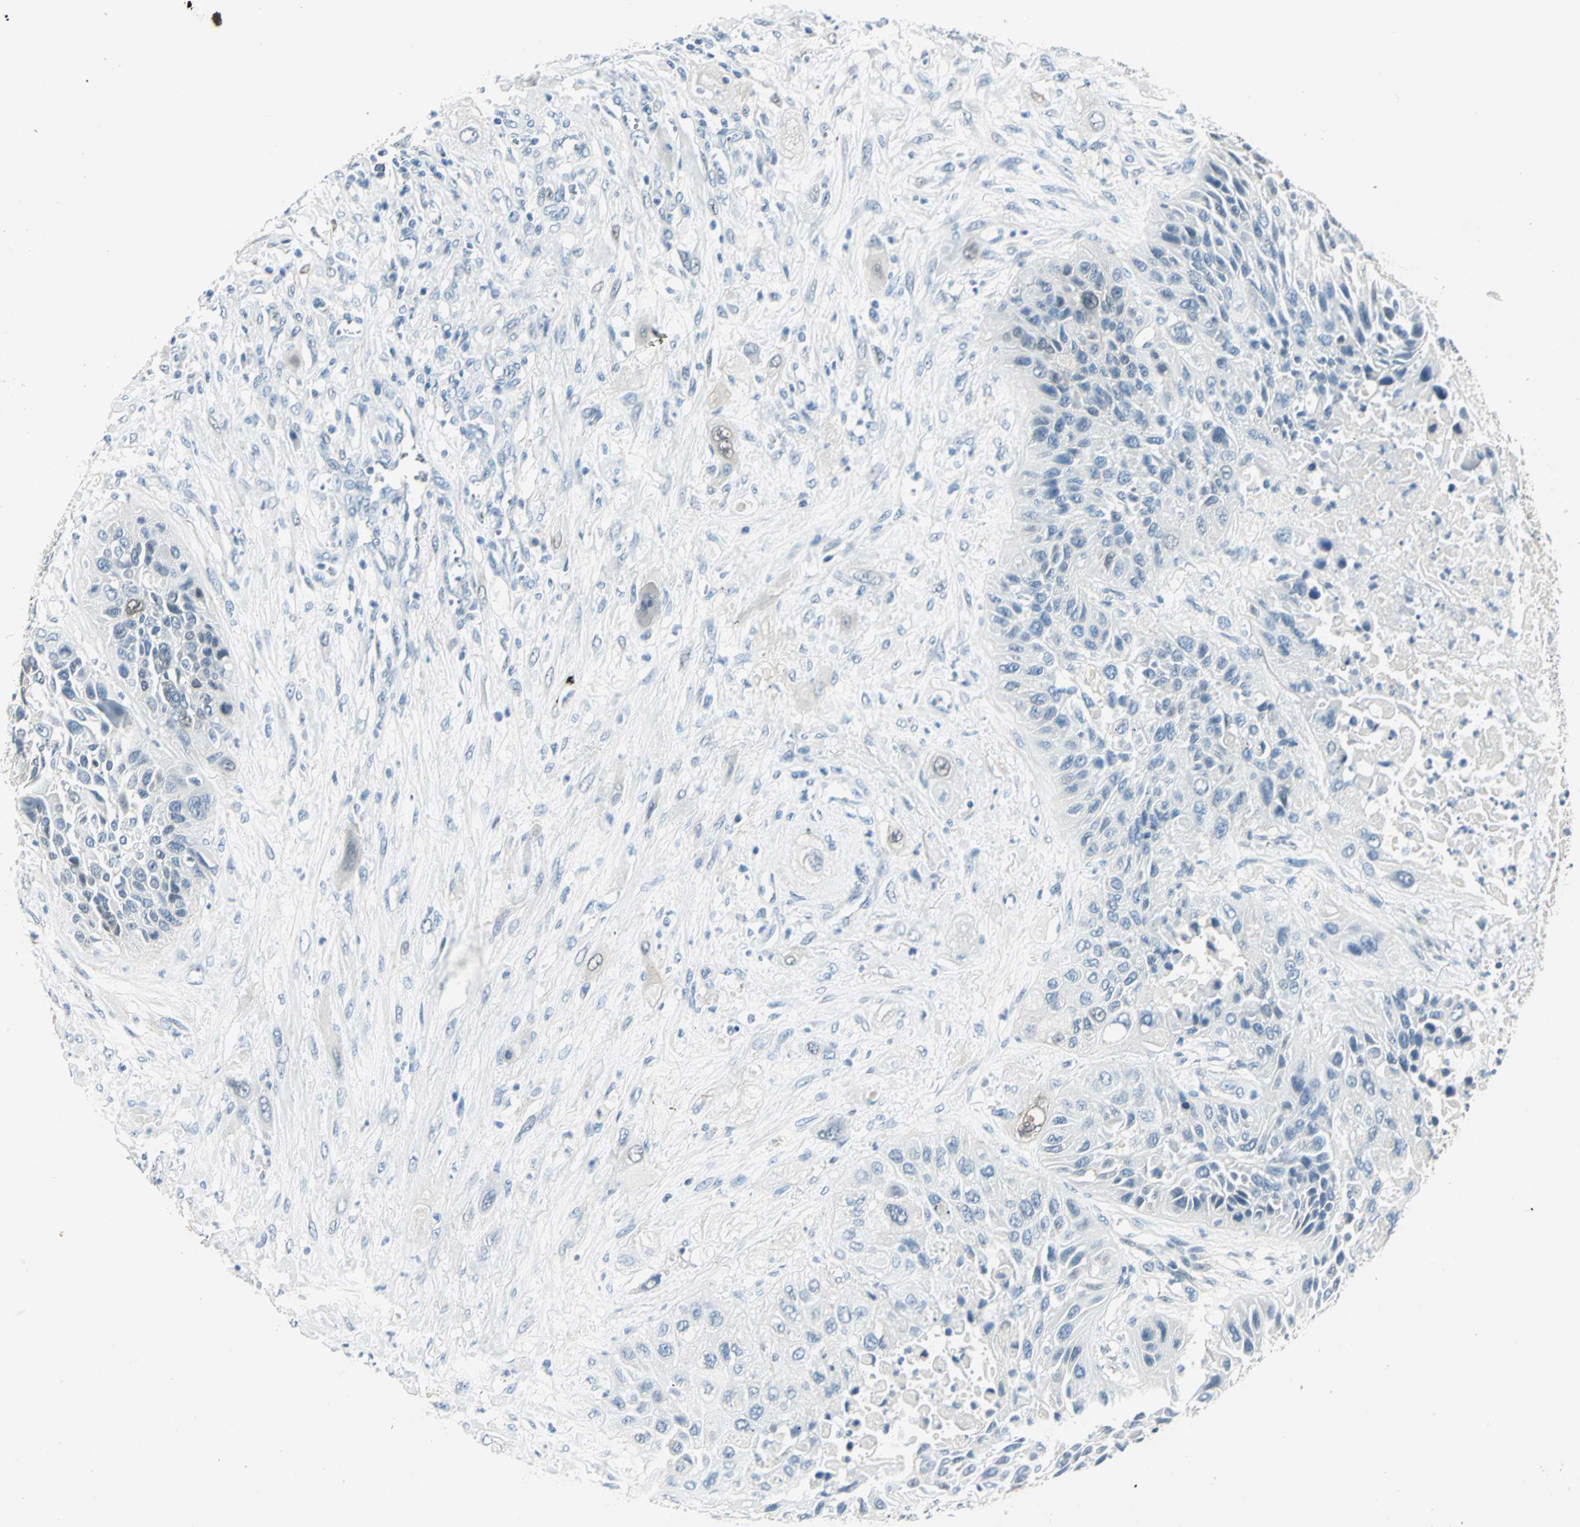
{"staining": {"intensity": "negative", "quantity": "none", "location": "none"}, "tissue": "lung cancer", "cell_type": "Tumor cells", "image_type": "cancer", "snomed": [{"axis": "morphology", "description": "Squamous cell carcinoma, NOS"}, {"axis": "topography", "description": "Lung"}], "caption": "Tumor cells are negative for brown protein staining in lung squamous cell carcinoma.", "gene": "UCHL1", "patient": {"sex": "female", "age": 76}}